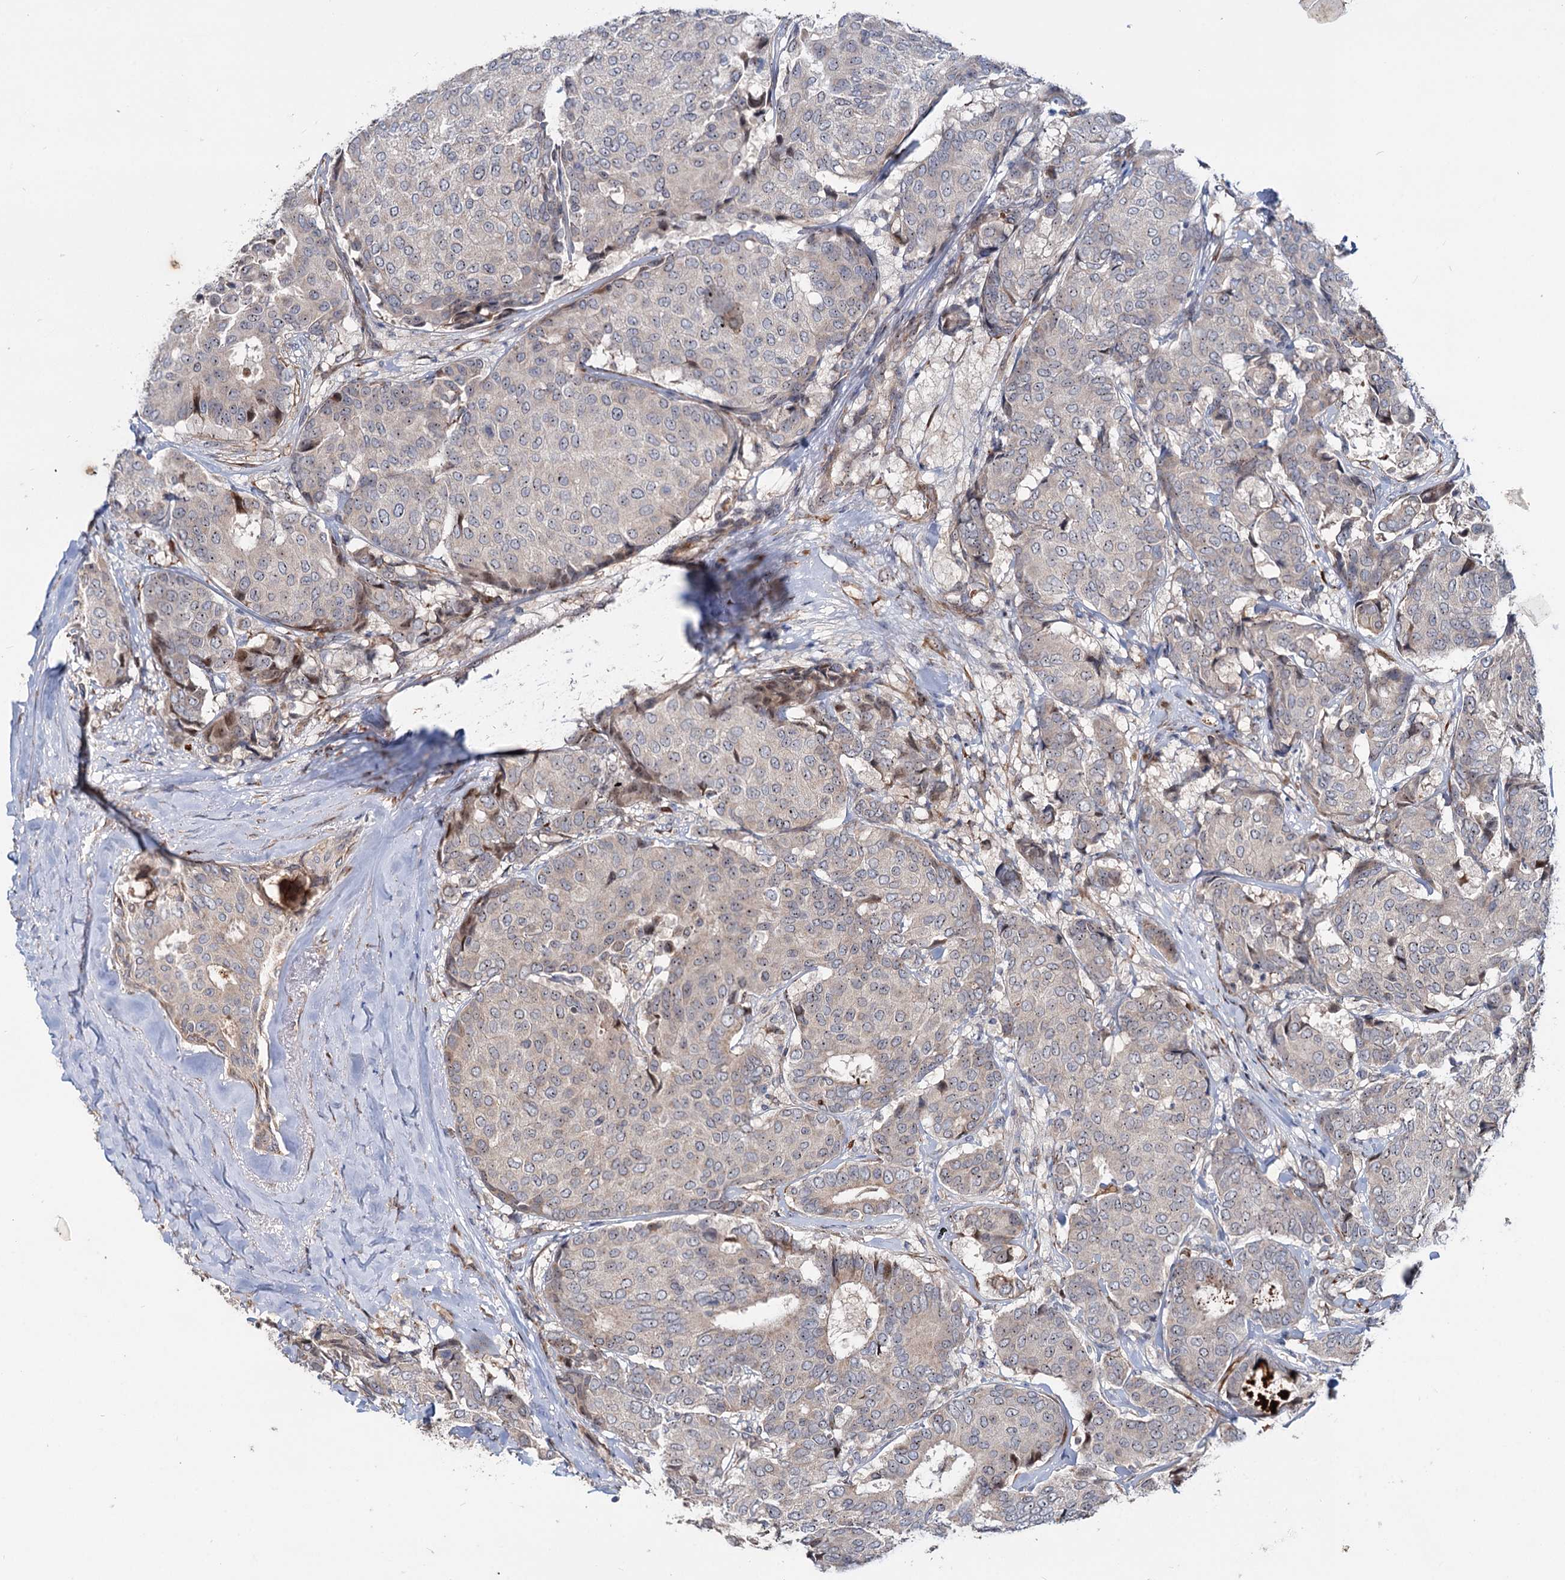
{"staining": {"intensity": "weak", "quantity": "25%-75%", "location": "nuclear"}, "tissue": "breast cancer", "cell_type": "Tumor cells", "image_type": "cancer", "snomed": [{"axis": "morphology", "description": "Duct carcinoma"}, {"axis": "topography", "description": "Breast"}], "caption": "This micrograph displays IHC staining of human breast cancer, with low weak nuclear expression in approximately 25%-75% of tumor cells.", "gene": "PTDSS2", "patient": {"sex": "female", "age": 75}}